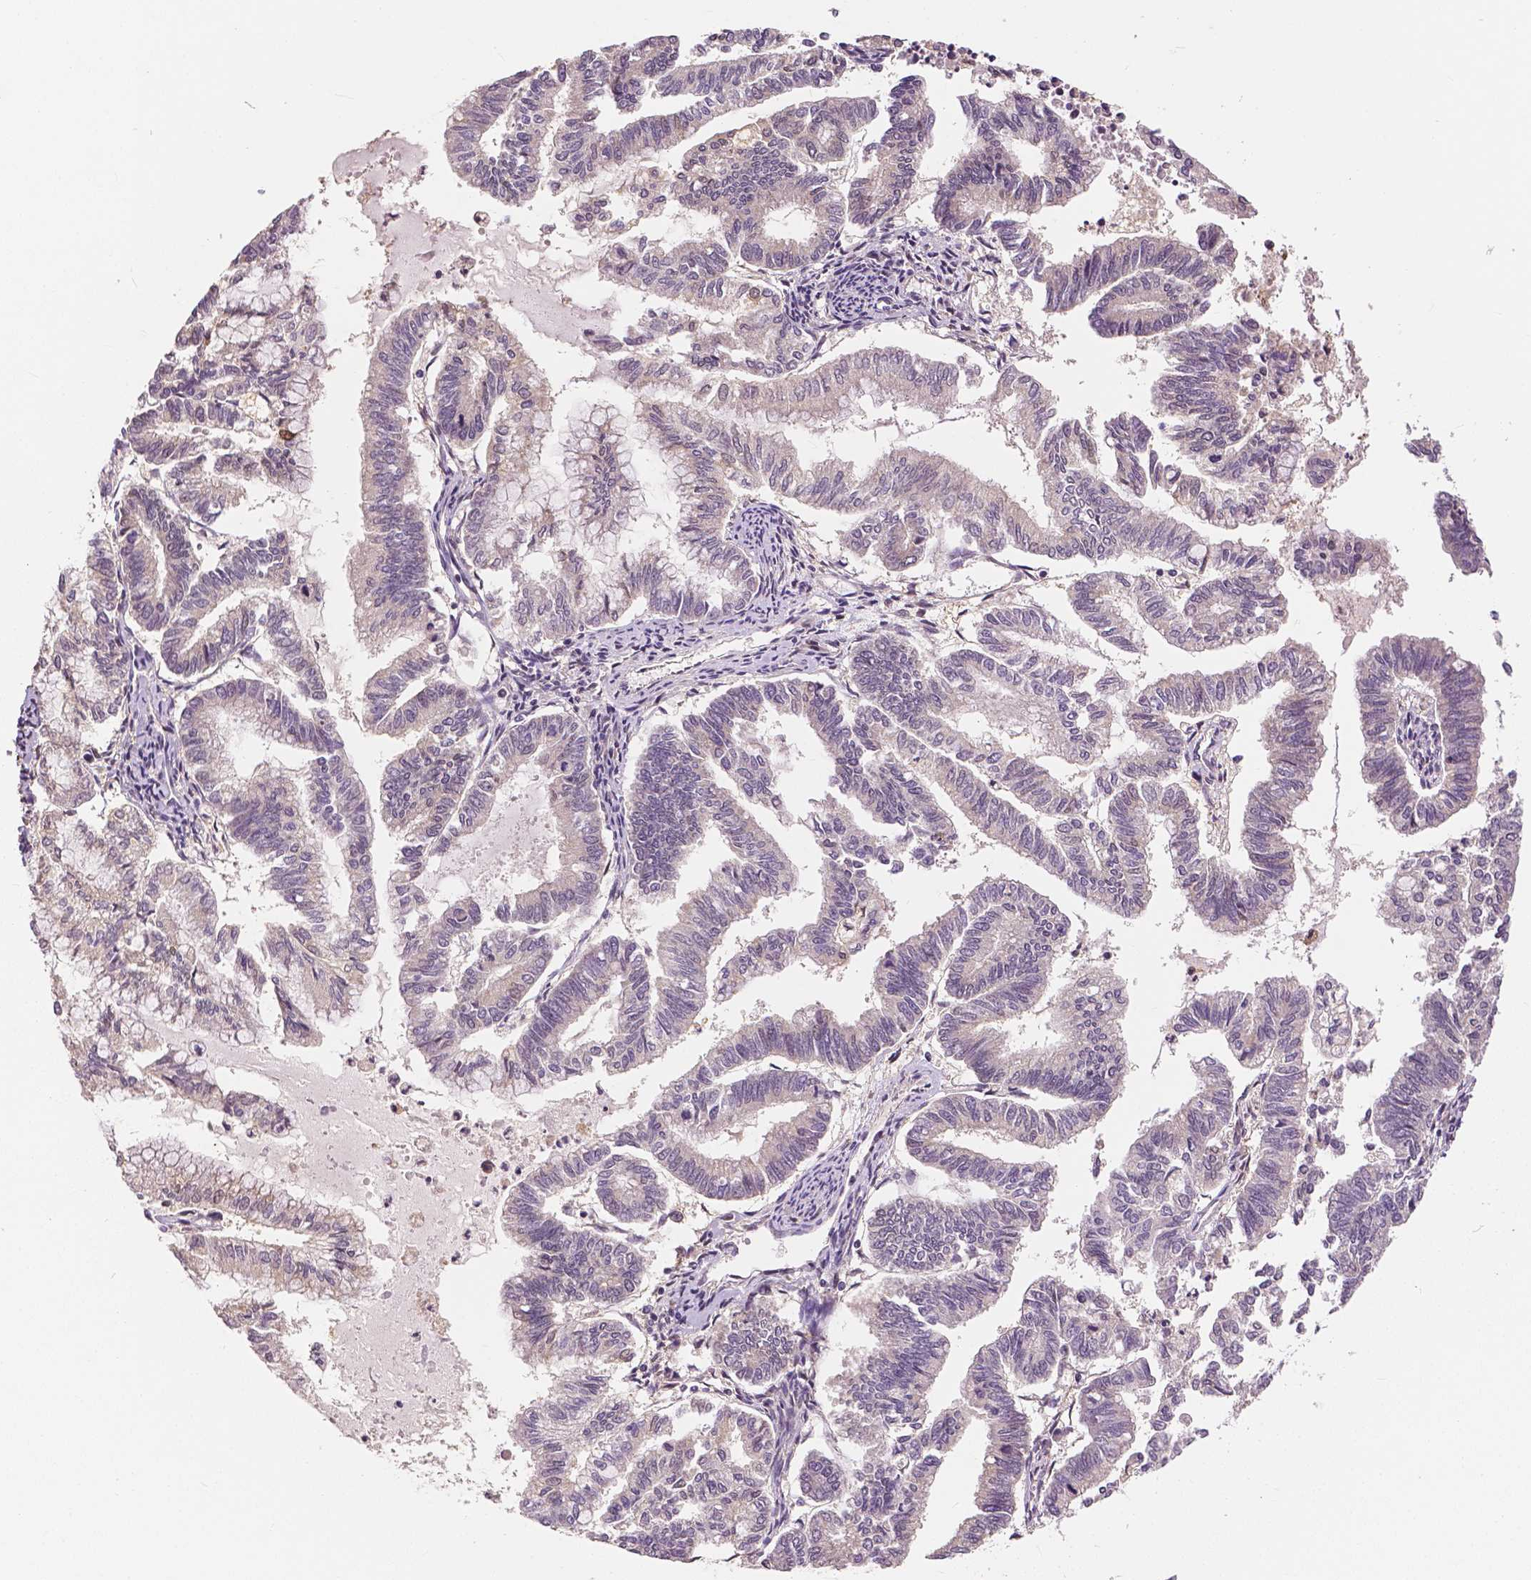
{"staining": {"intensity": "weak", "quantity": "<25%", "location": "nuclear"}, "tissue": "endometrial cancer", "cell_type": "Tumor cells", "image_type": "cancer", "snomed": [{"axis": "morphology", "description": "Adenocarcinoma, NOS"}, {"axis": "topography", "description": "Endometrium"}], "caption": "Human endometrial adenocarcinoma stained for a protein using immunohistochemistry displays no staining in tumor cells.", "gene": "MAP1LC3B", "patient": {"sex": "female", "age": 79}}